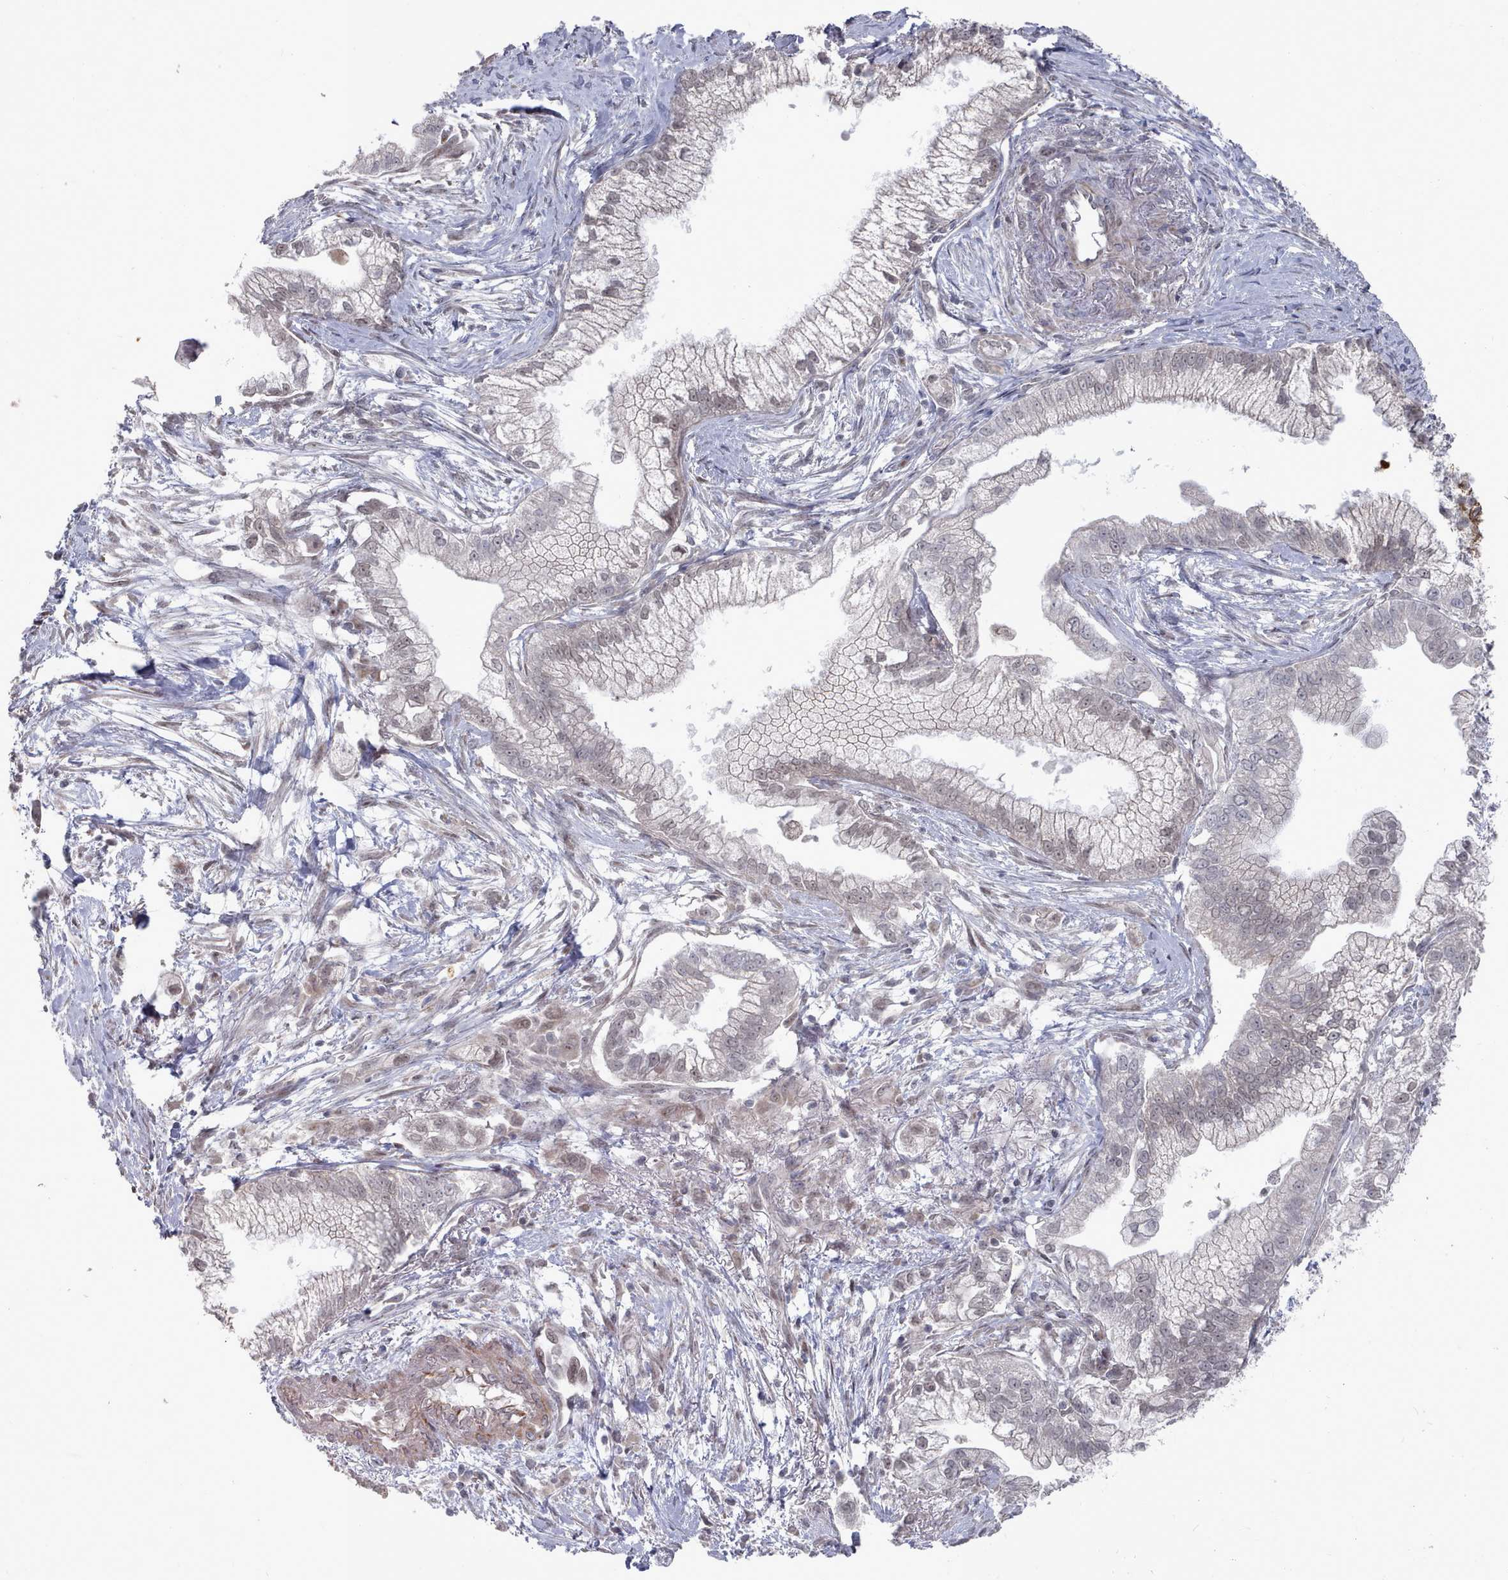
{"staining": {"intensity": "weak", "quantity": "<25%", "location": "nuclear"}, "tissue": "pancreatic cancer", "cell_type": "Tumor cells", "image_type": "cancer", "snomed": [{"axis": "morphology", "description": "Adenocarcinoma, NOS"}, {"axis": "topography", "description": "Pancreas"}], "caption": "Histopathology image shows no protein positivity in tumor cells of adenocarcinoma (pancreatic) tissue.", "gene": "CPSF4", "patient": {"sex": "male", "age": 70}}